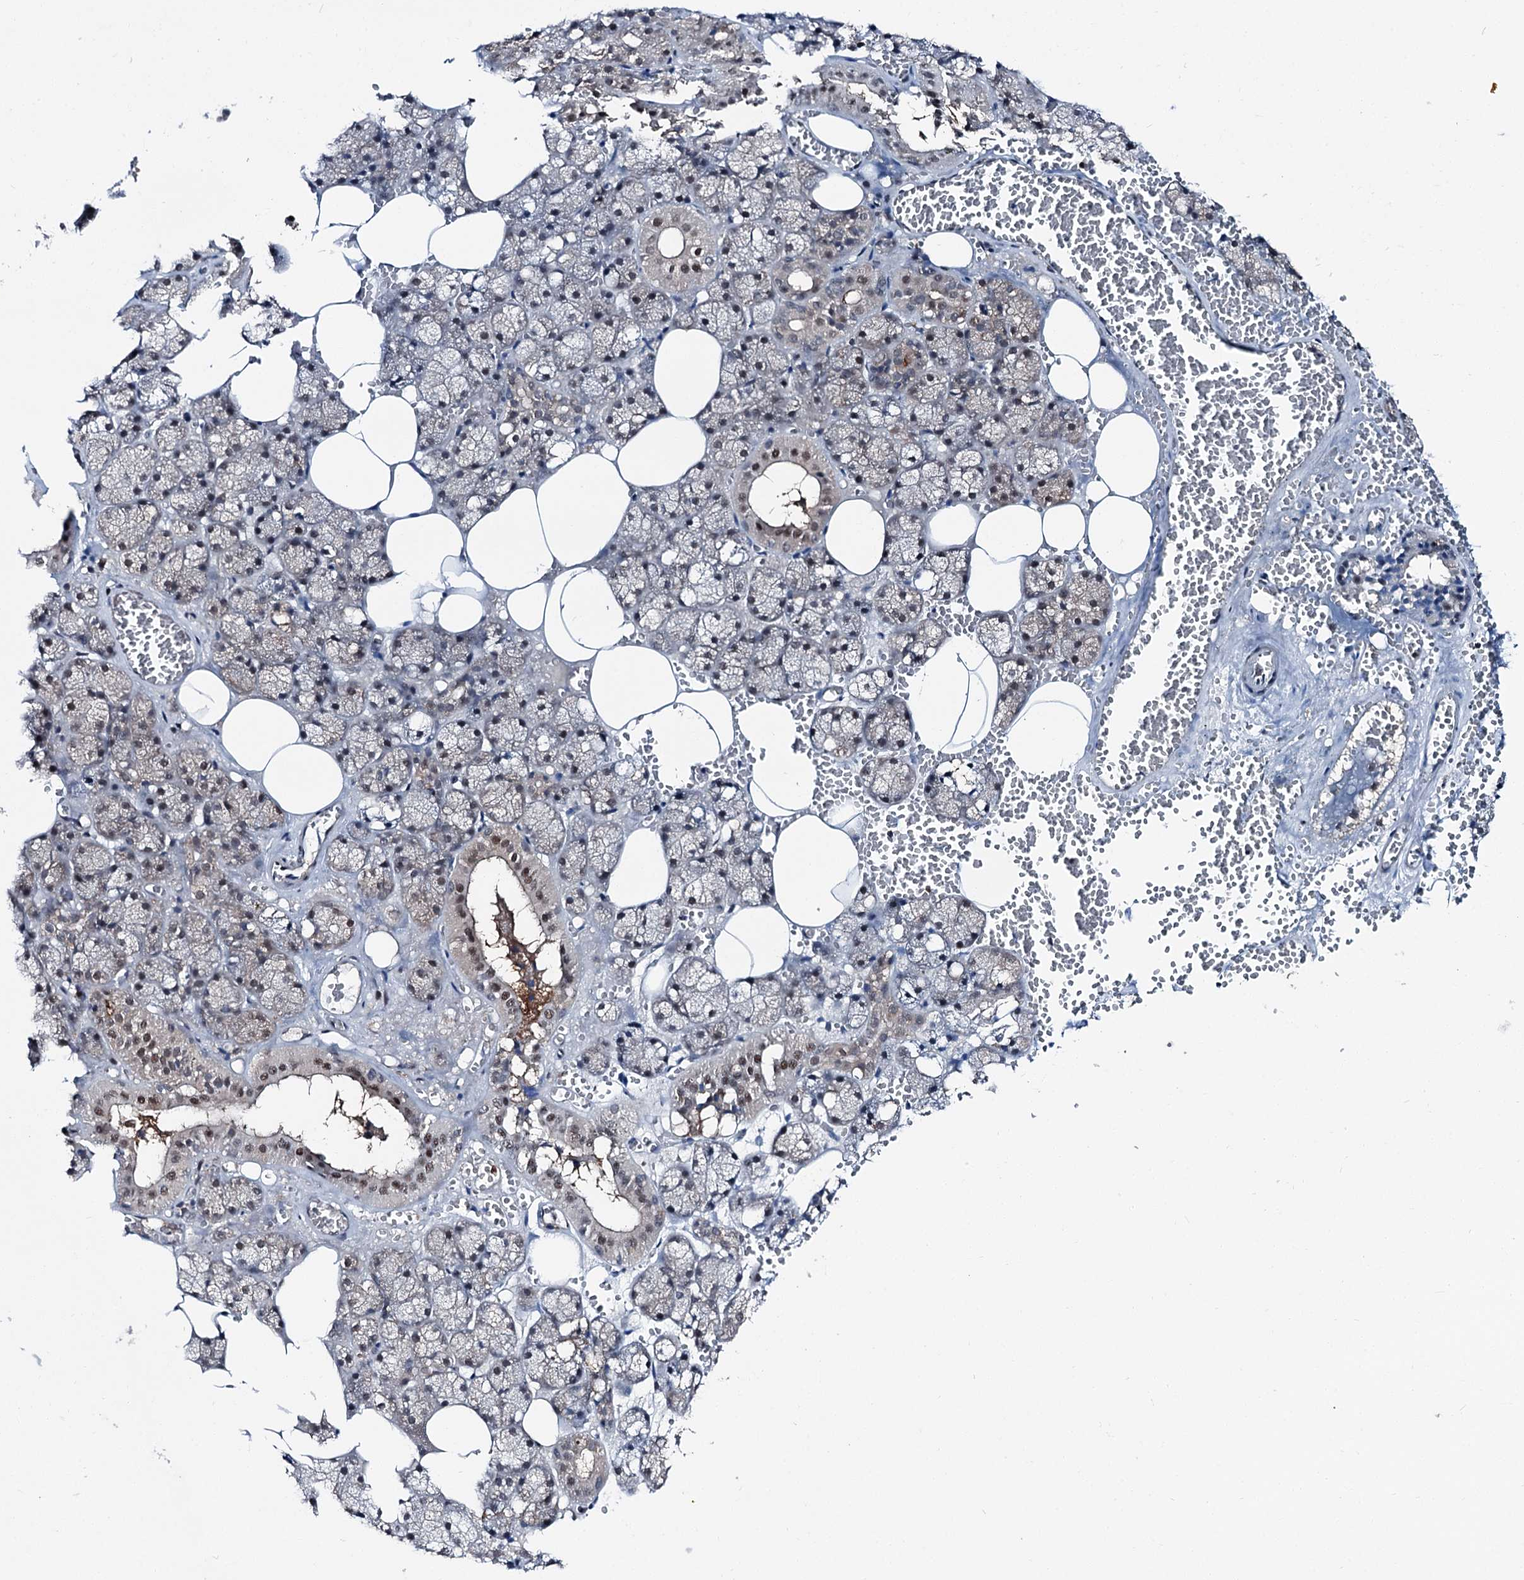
{"staining": {"intensity": "moderate", "quantity": "25%-75%", "location": "nuclear"}, "tissue": "salivary gland", "cell_type": "Glandular cells", "image_type": "normal", "snomed": [{"axis": "morphology", "description": "Normal tissue, NOS"}, {"axis": "topography", "description": "Salivary gland"}], "caption": "Unremarkable salivary gland displays moderate nuclear positivity in about 25%-75% of glandular cells The staining was performed using DAB, with brown indicating positive protein expression. Nuclei are stained blue with hematoxylin..", "gene": "PSMD13", "patient": {"sex": "male", "age": 62}}